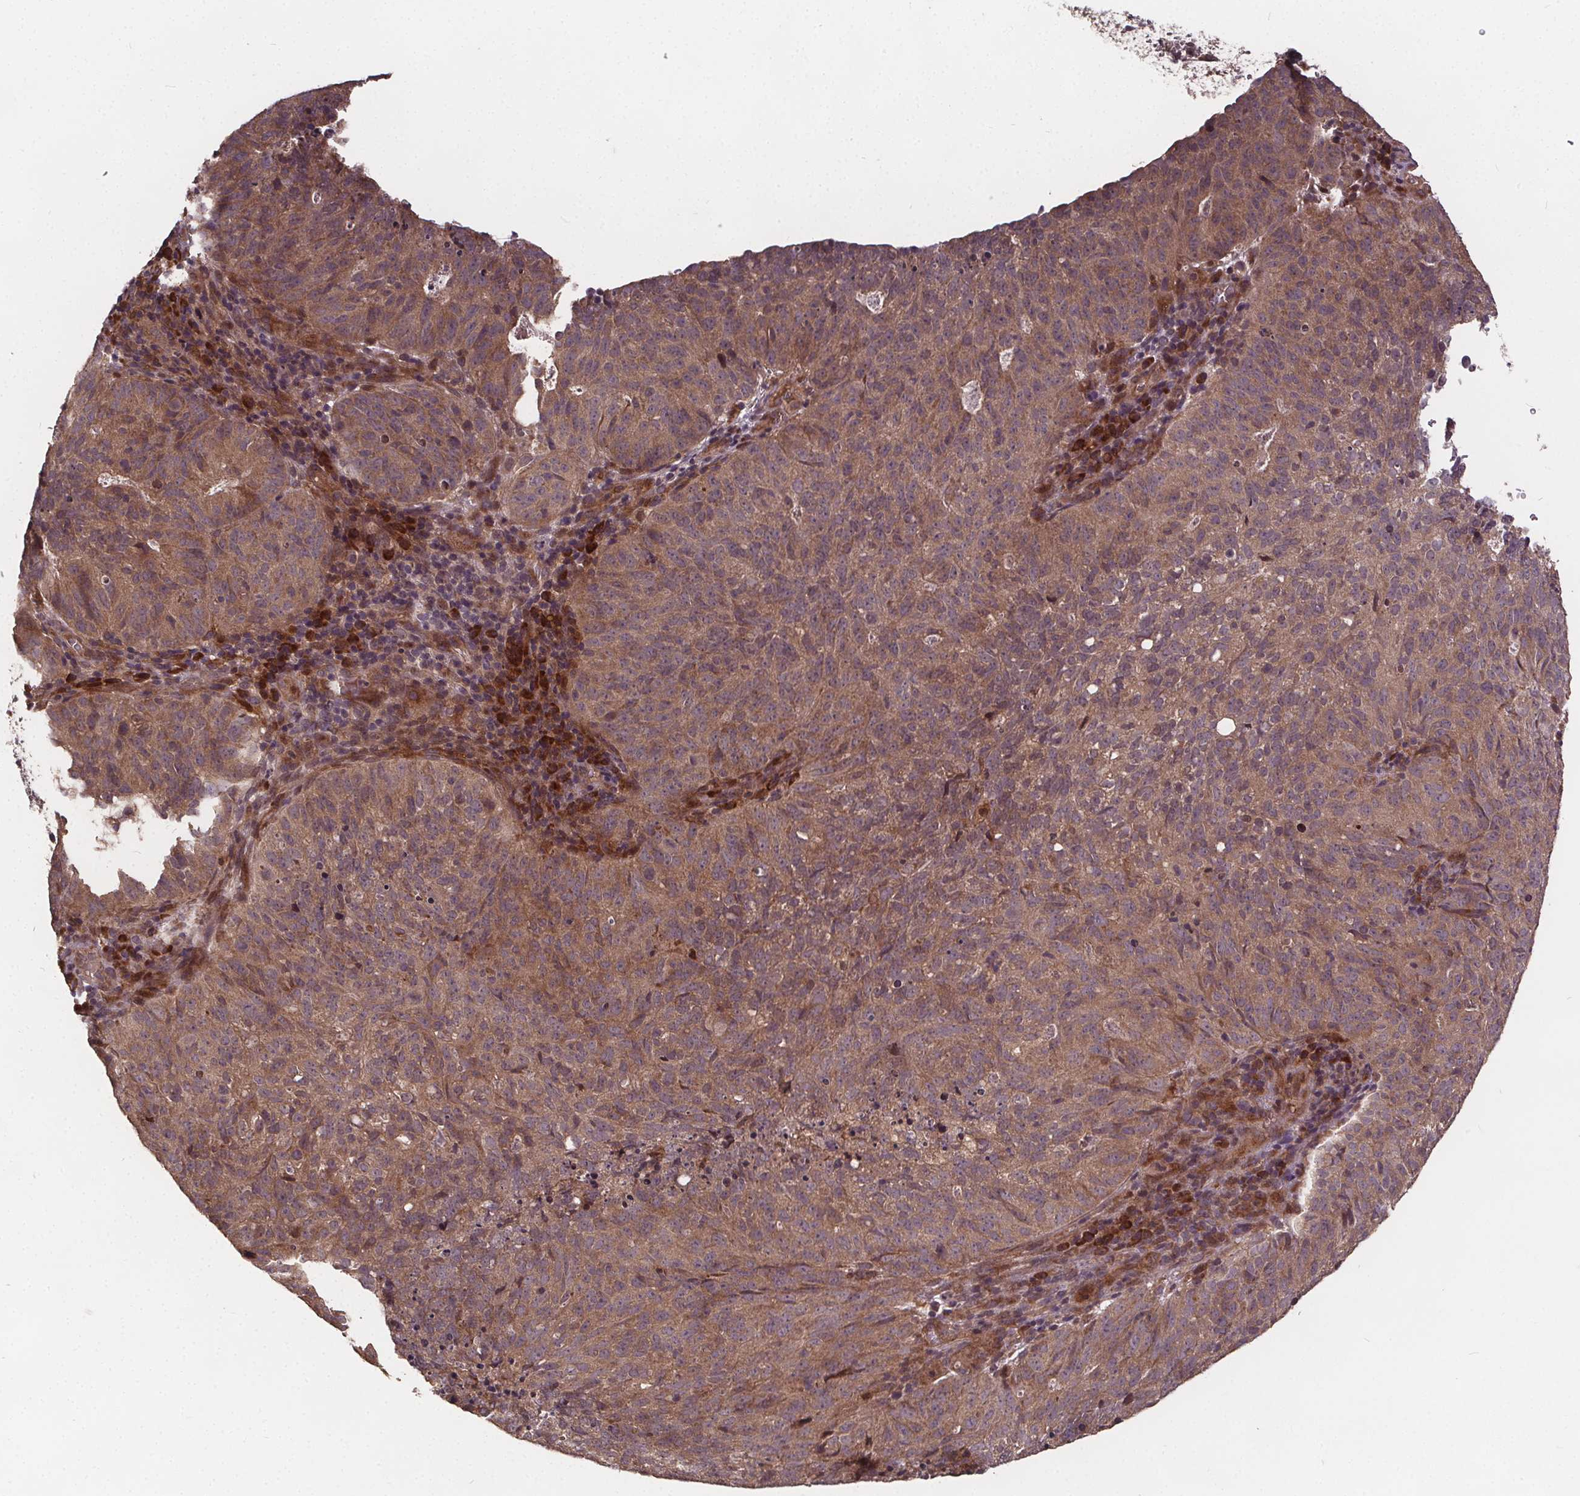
{"staining": {"intensity": "moderate", "quantity": ">75%", "location": "cytoplasmic/membranous"}, "tissue": "cervical cancer", "cell_type": "Tumor cells", "image_type": "cancer", "snomed": [{"axis": "morphology", "description": "Adenocarcinoma, NOS"}, {"axis": "topography", "description": "Cervix"}], "caption": "Brown immunohistochemical staining in cervical cancer displays moderate cytoplasmic/membranous positivity in approximately >75% of tumor cells.", "gene": "USP9X", "patient": {"sex": "female", "age": 38}}